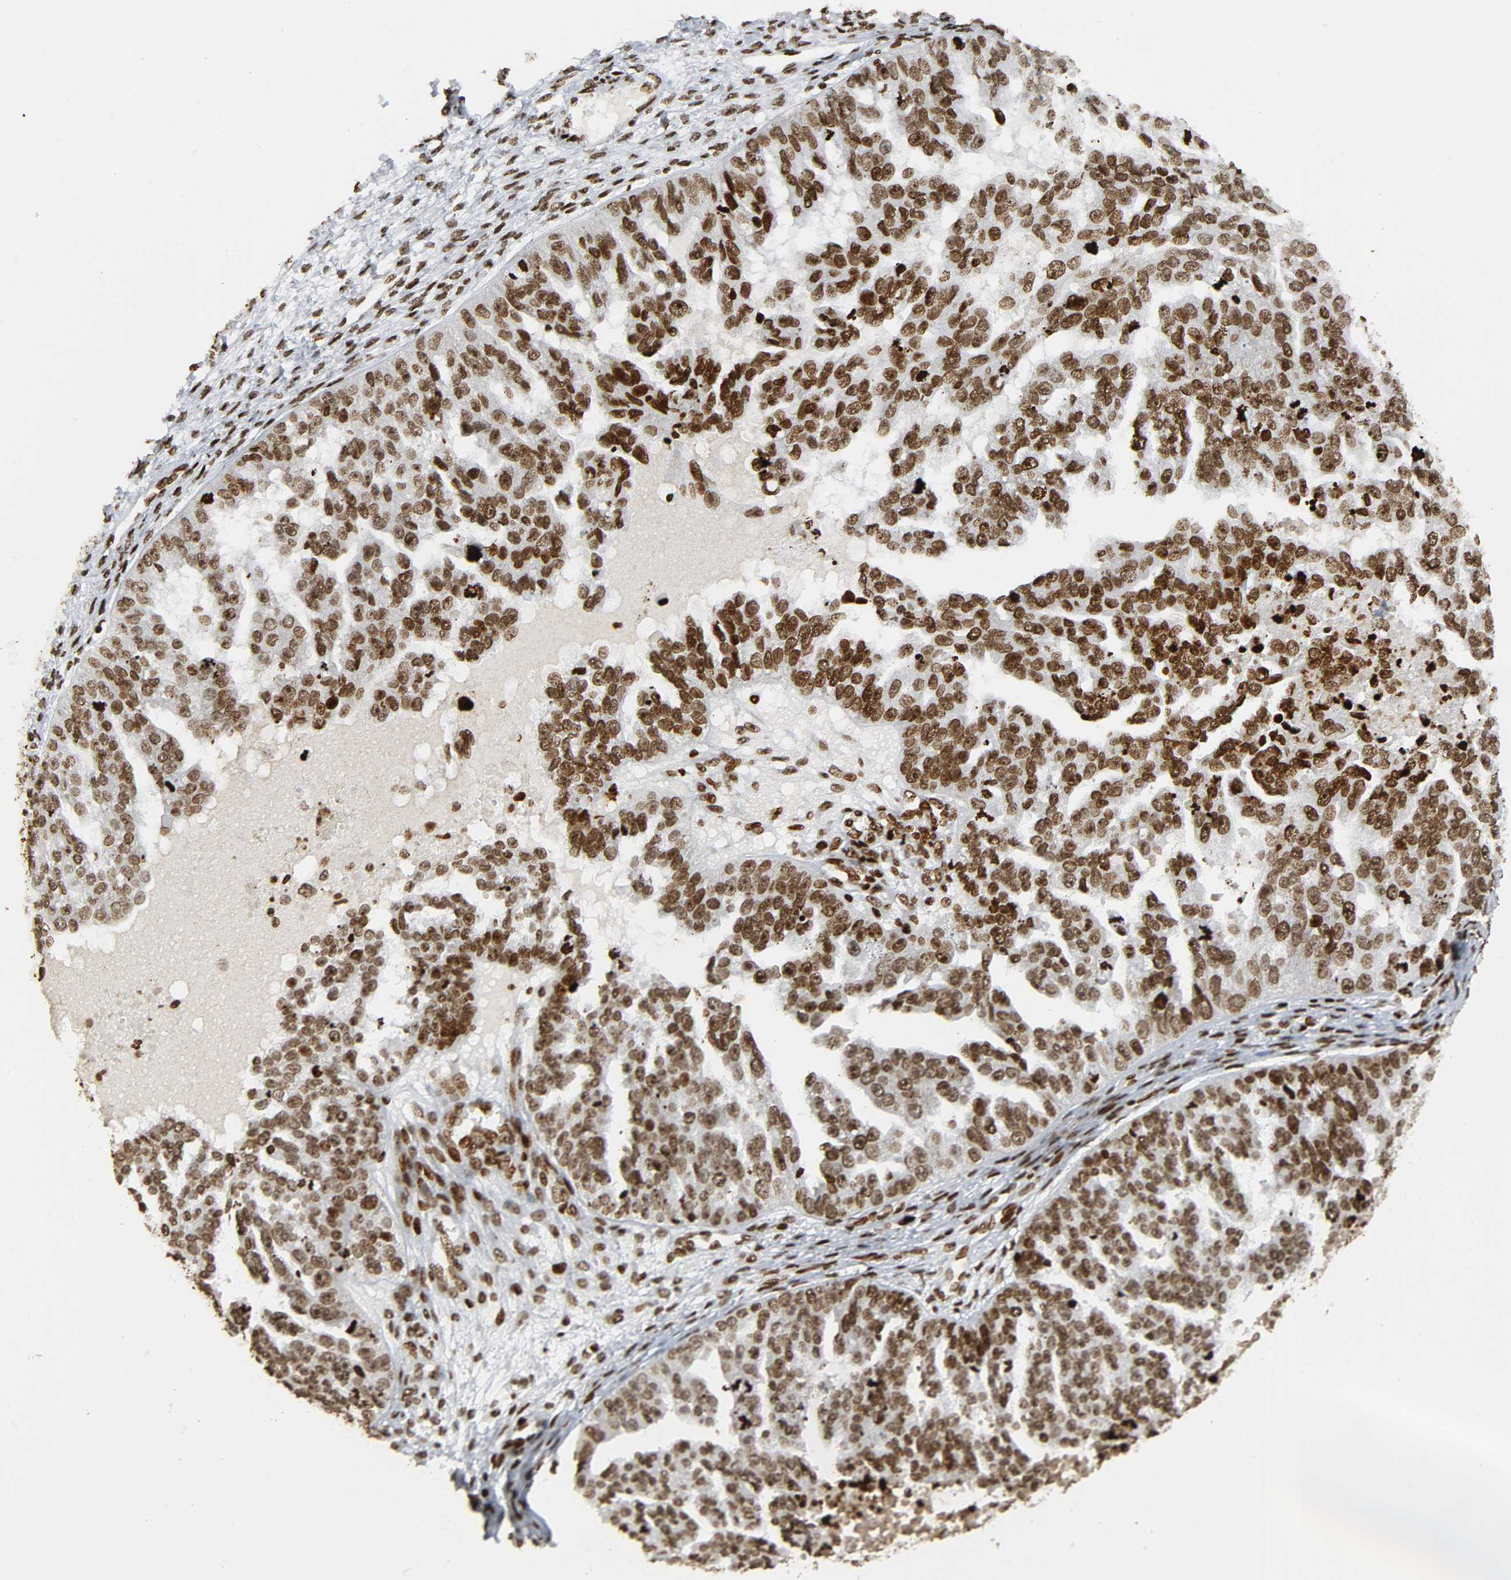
{"staining": {"intensity": "strong", "quantity": ">75%", "location": "nuclear"}, "tissue": "ovarian cancer", "cell_type": "Tumor cells", "image_type": "cancer", "snomed": [{"axis": "morphology", "description": "Cystadenocarcinoma, serous, NOS"}, {"axis": "topography", "description": "Ovary"}], "caption": "Tumor cells demonstrate strong nuclear staining in approximately >75% of cells in serous cystadenocarcinoma (ovarian).", "gene": "RXRA", "patient": {"sex": "female", "age": 58}}